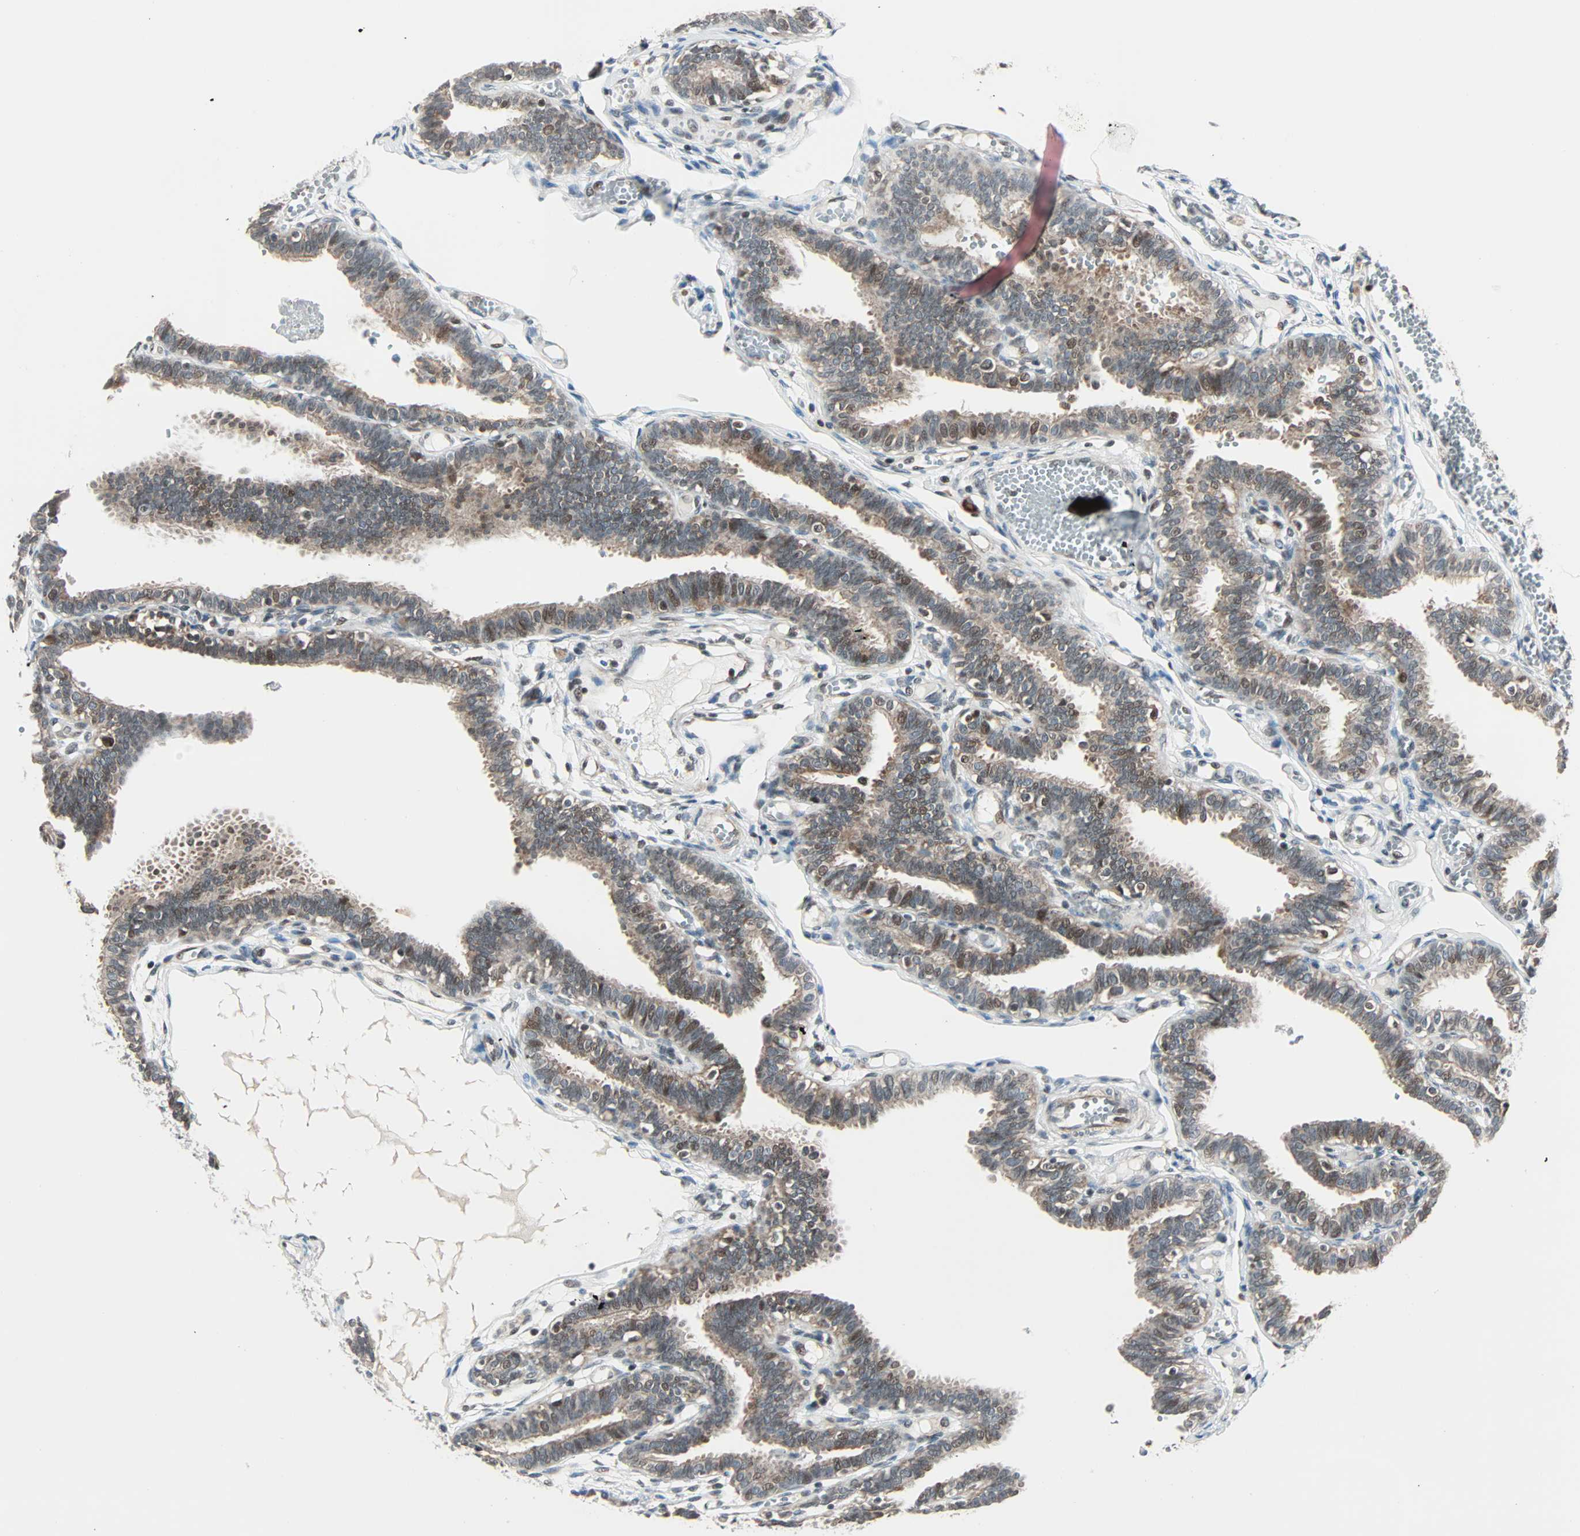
{"staining": {"intensity": "moderate", "quantity": ">75%", "location": "cytoplasmic/membranous,nuclear"}, "tissue": "fallopian tube", "cell_type": "Glandular cells", "image_type": "normal", "snomed": [{"axis": "morphology", "description": "Normal tissue, NOS"}, {"axis": "topography", "description": "Fallopian tube"}], "caption": "Glandular cells show medium levels of moderate cytoplasmic/membranous,nuclear positivity in approximately >75% of cells in unremarkable human fallopian tube.", "gene": "CBX4", "patient": {"sex": "female", "age": 29}}